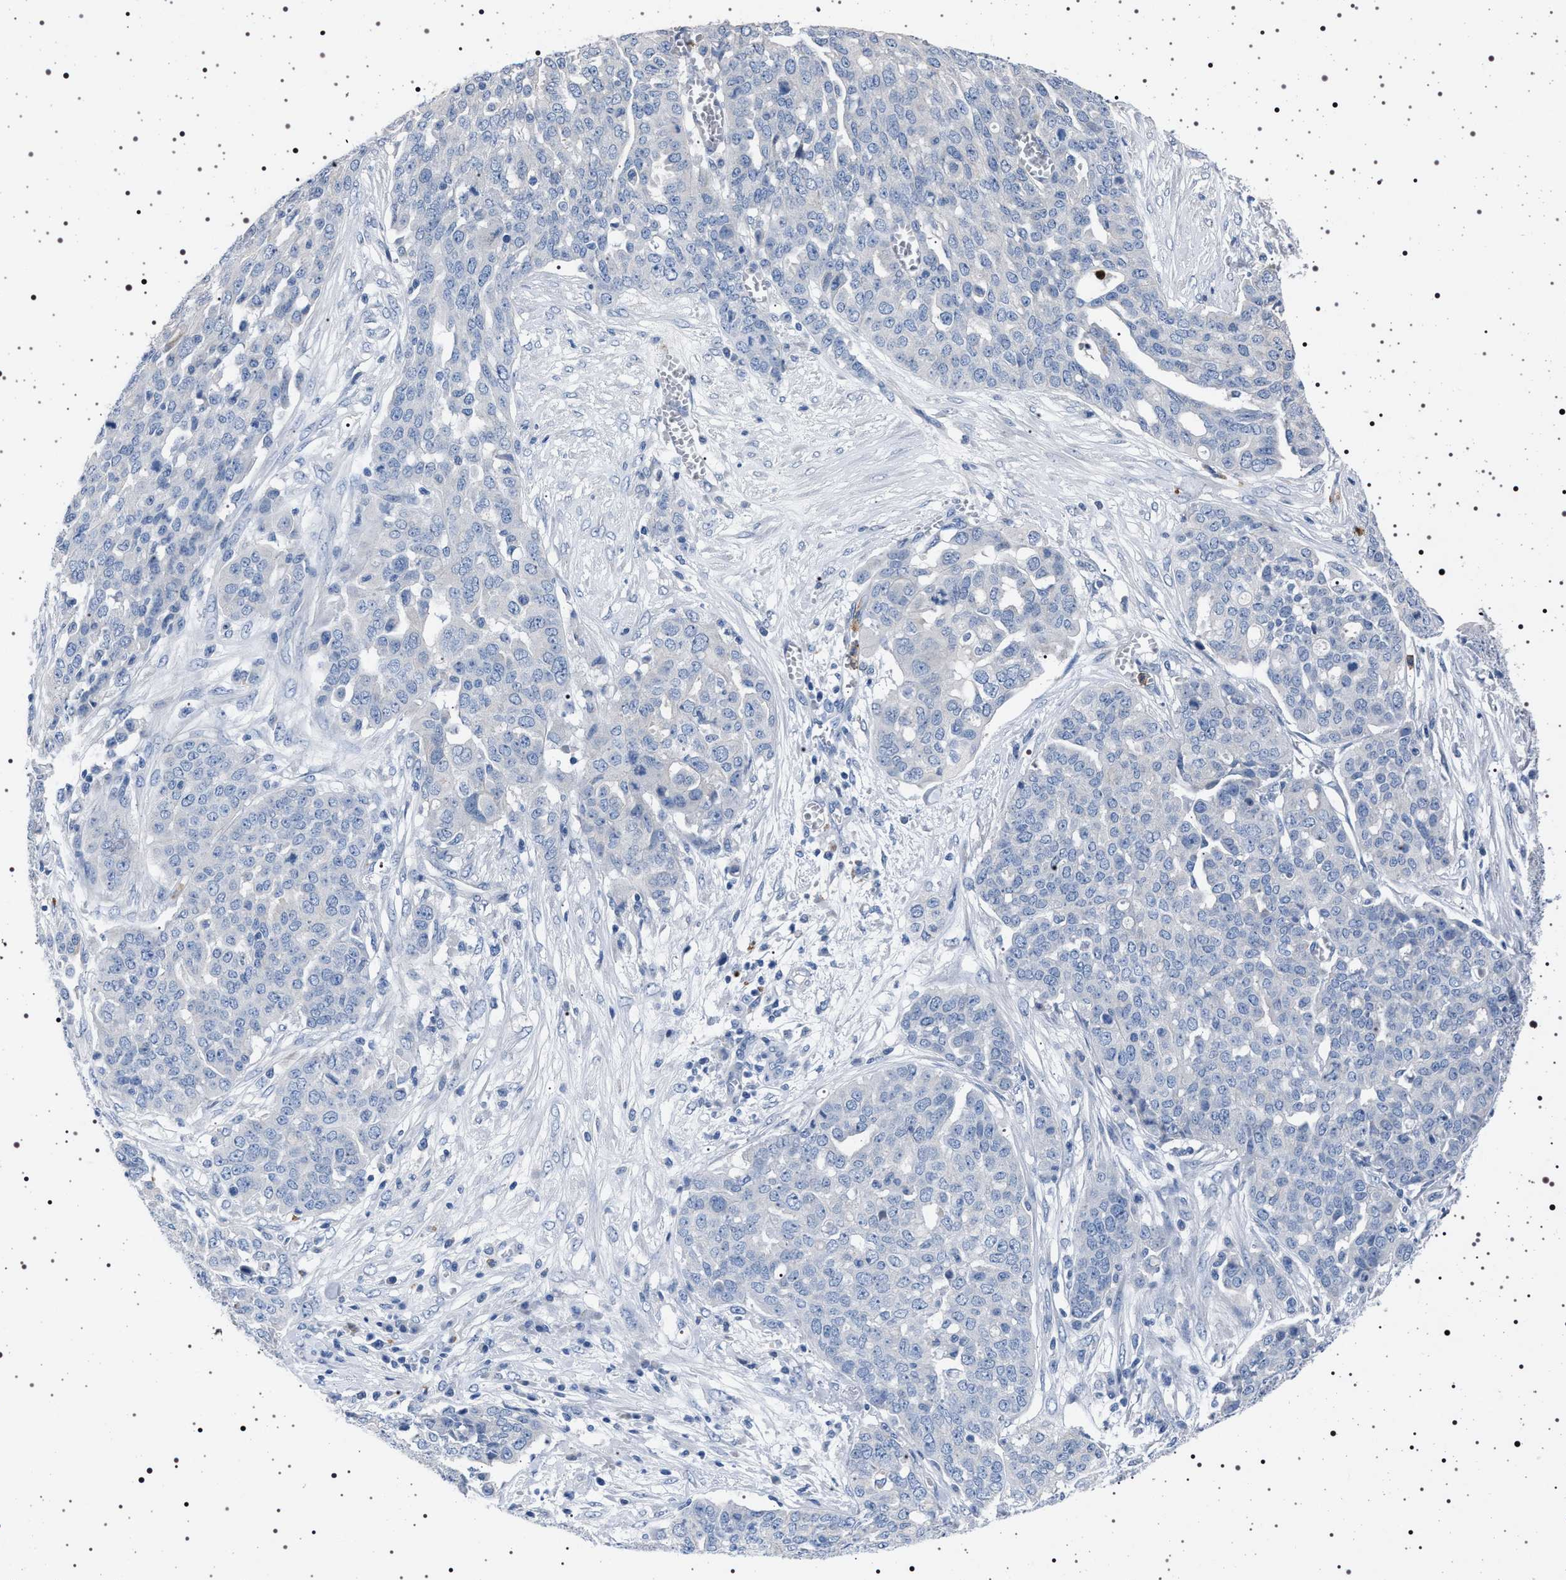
{"staining": {"intensity": "negative", "quantity": "none", "location": "none"}, "tissue": "ovarian cancer", "cell_type": "Tumor cells", "image_type": "cancer", "snomed": [{"axis": "morphology", "description": "Cystadenocarcinoma, serous, NOS"}, {"axis": "topography", "description": "Soft tissue"}, {"axis": "topography", "description": "Ovary"}], "caption": "Human ovarian cancer (serous cystadenocarcinoma) stained for a protein using immunohistochemistry (IHC) shows no expression in tumor cells.", "gene": "NAT9", "patient": {"sex": "female", "age": 57}}